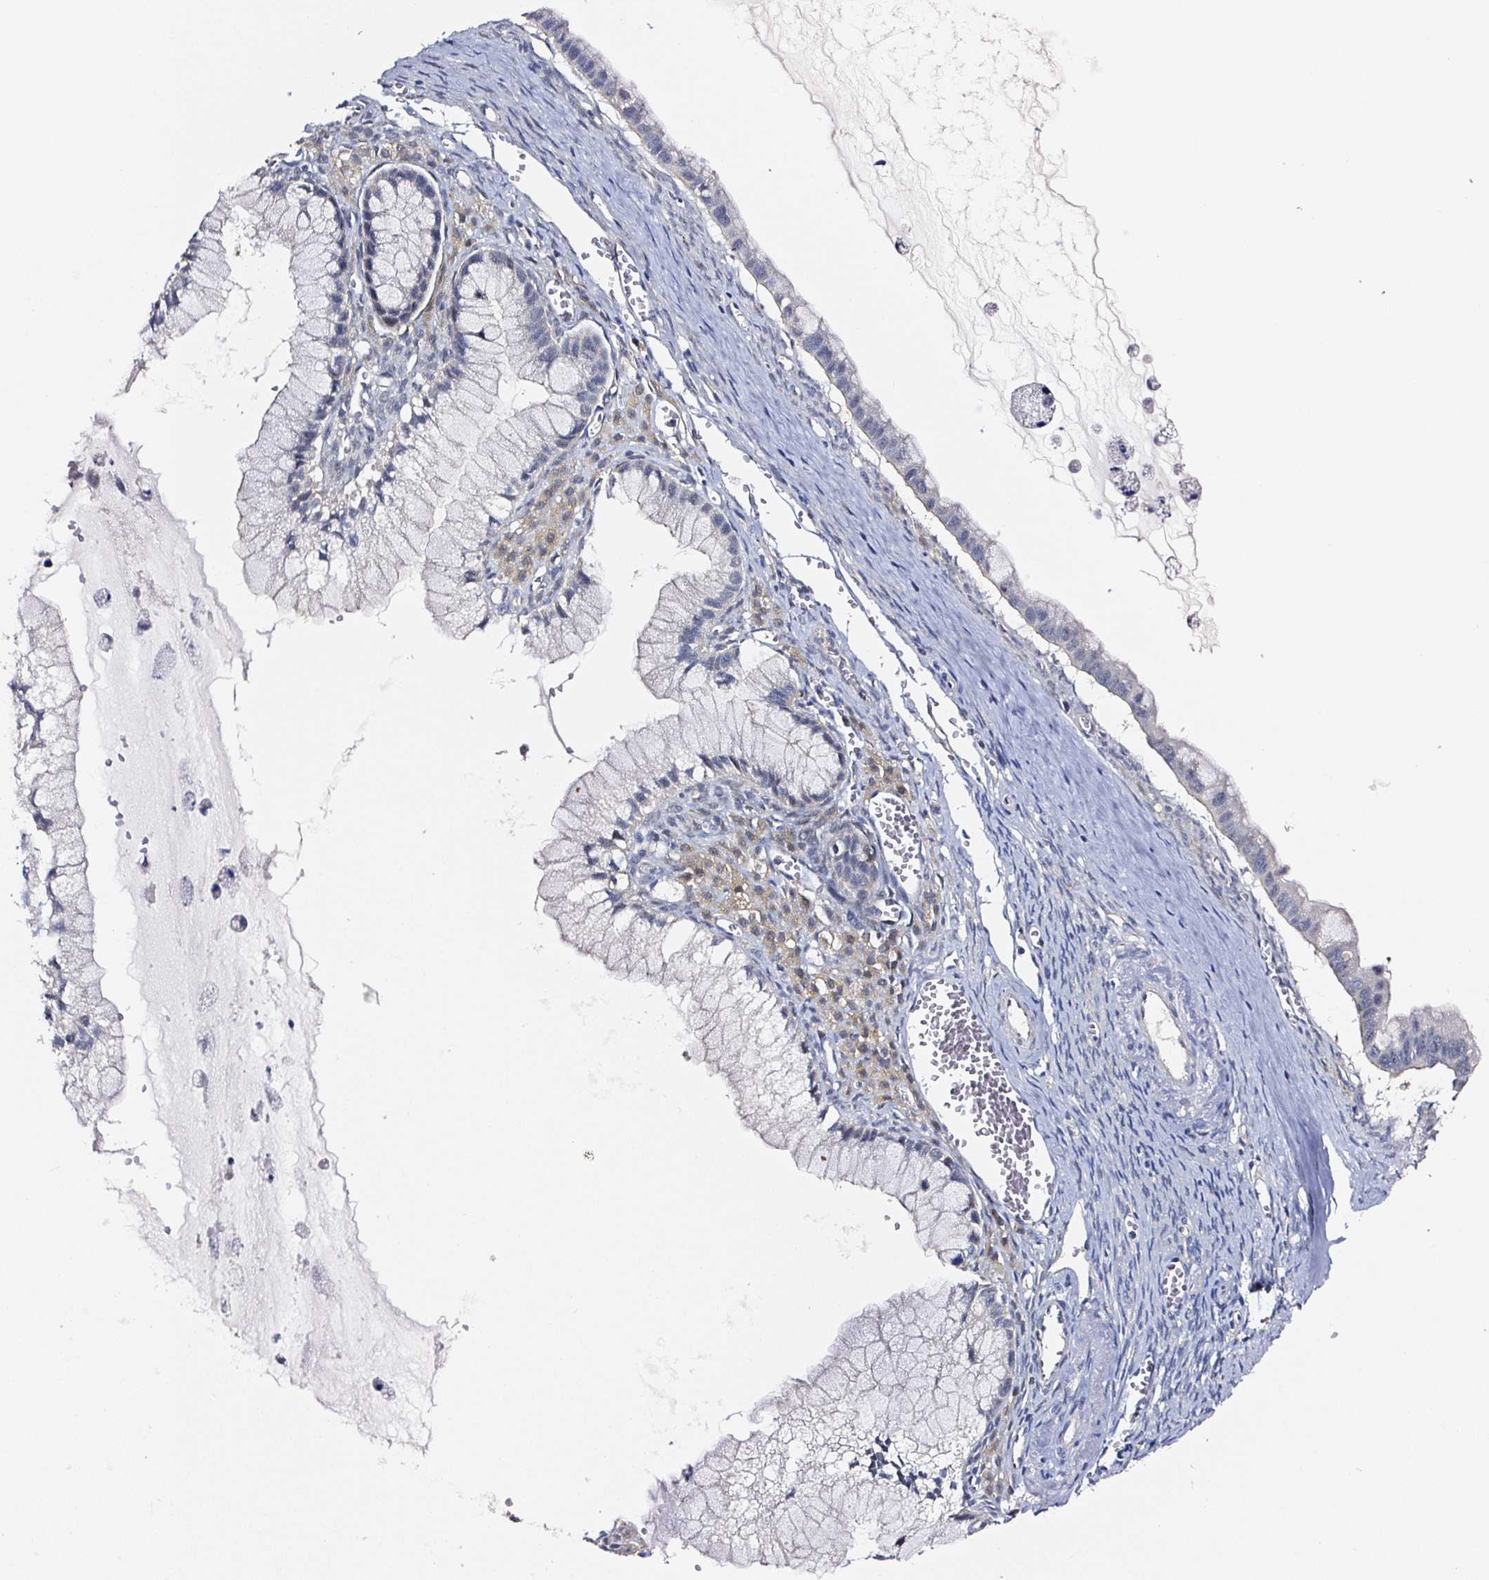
{"staining": {"intensity": "negative", "quantity": "none", "location": "none"}, "tissue": "ovarian cancer", "cell_type": "Tumor cells", "image_type": "cancer", "snomed": [{"axis": "morphology", "description": "Cystadenocarcinoma, mucinous, NOS"}, {"axis": "topography", "description": "Ovary"}], "caption": "Ovarian cancer (mucinous cystadenocarcinoma) stained for a protein using immunohistochemistry reveals no staining tumor cells.", "gene": "PRKAA2", "patient": {"sex": "female", "age": 59}}